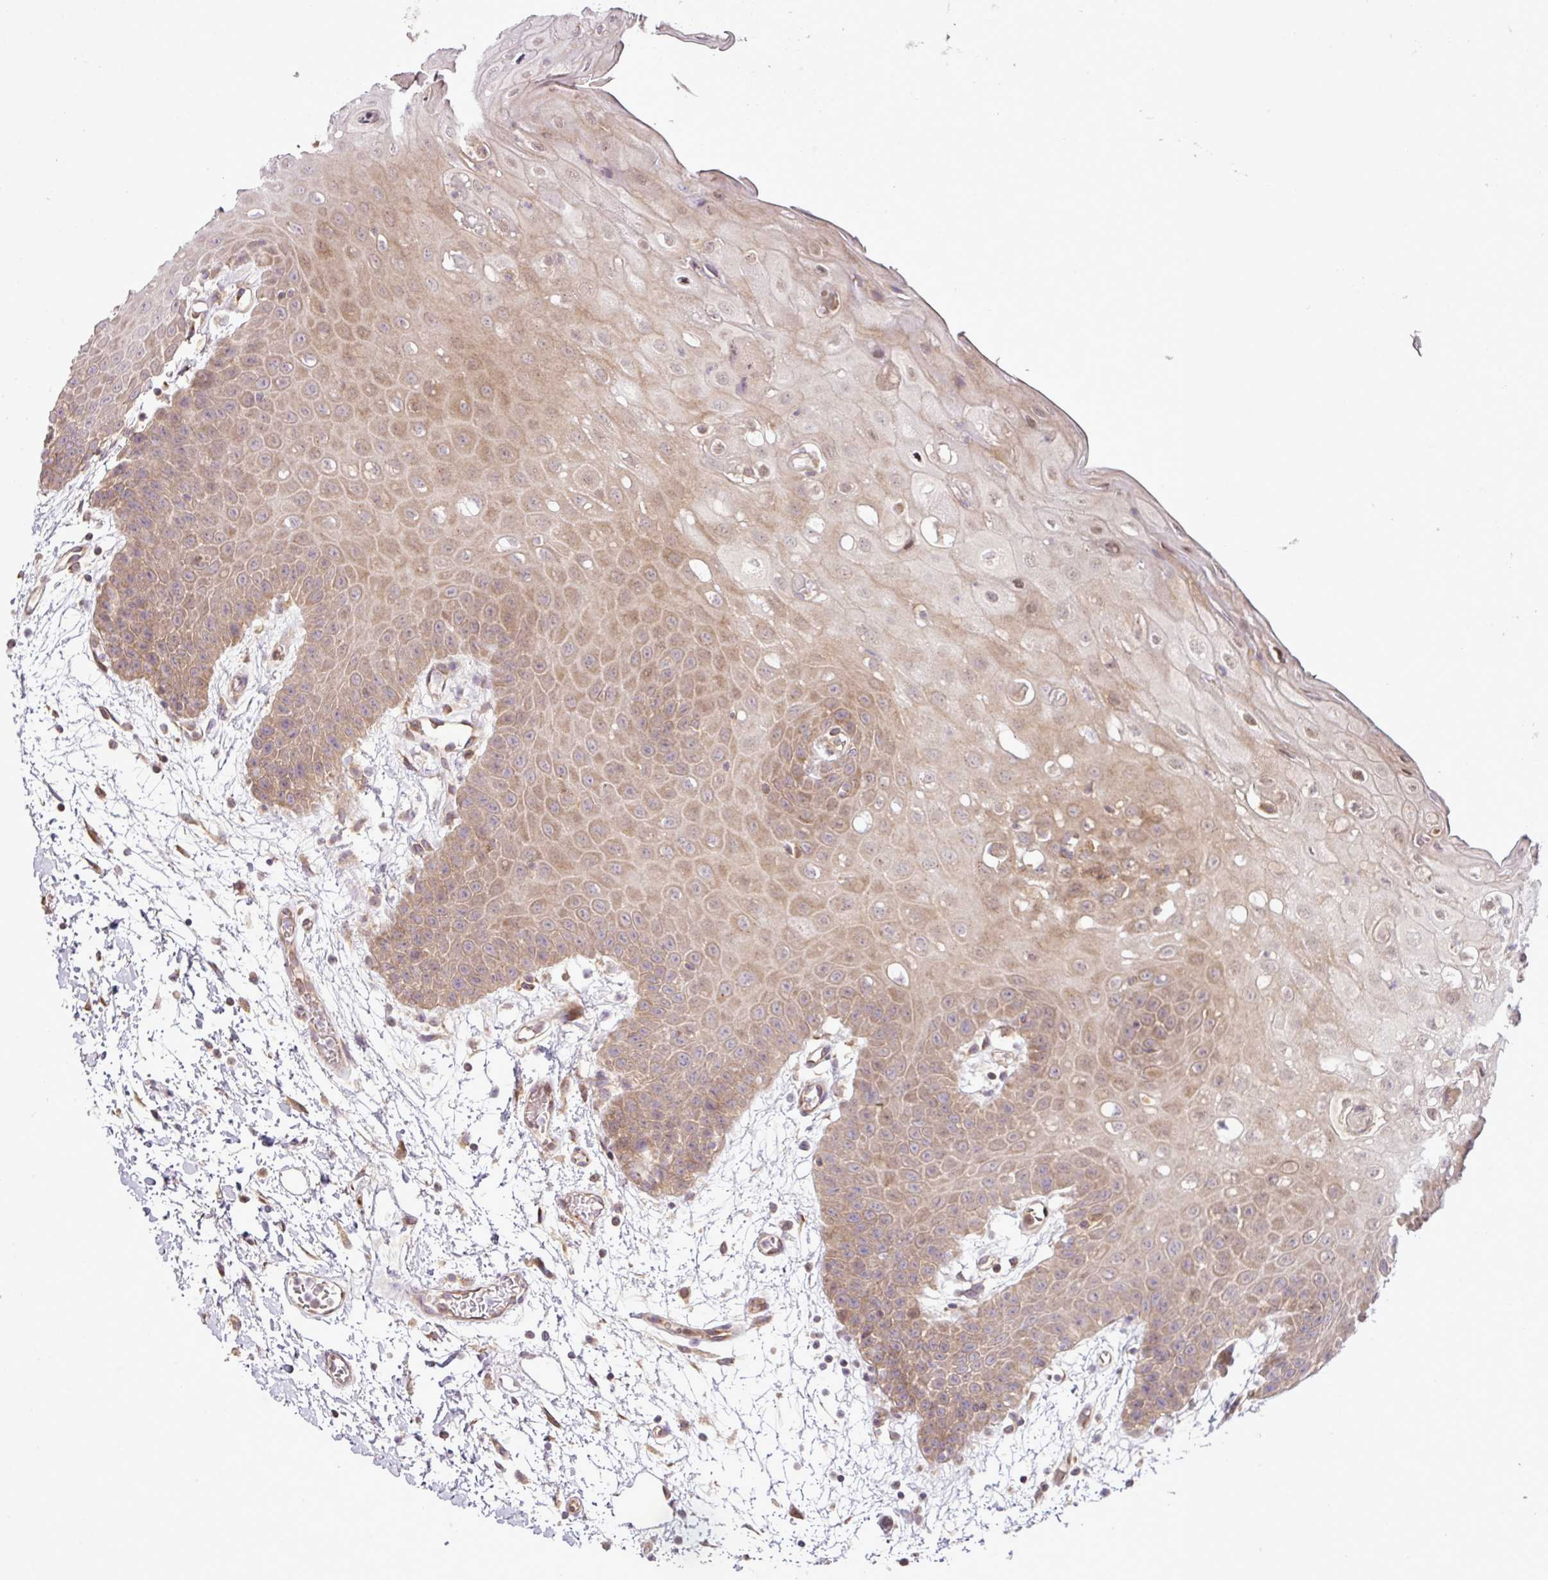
{"staining": {"intensity": "moderate", "quantity": "25%-75%", "location": "cytoplasmic/membranous,nuclear"}, "tissue": "oral mucosa", "cell_type": "Squamous epithelial cells", "image_type": "normal", "snomed": [{"axis": "morphology", "description": "Normal tissue, NOS"}, {"axis": "topography", "description": "Oral tissue"}, {"axis": "topography", "description": "Tounge, NOS"}], "caption": "Oral mucosa stained with DAB (3,3'-diaminobenzidine) immunohistochemistry exhibits medium levels of moderate cytoplasmic/membranous,nuclear expression in approximately 25%-75% of squamous epithelial cells. The staining was performed using DAB (3,3'-diaminobenzidine) to visualize the protein expression in brown, while the nuclei were stained in blue with hematoxylin (Magnification: 20x).", "gene": "COX18", "patient": {"sex": "female", "age": 59}}